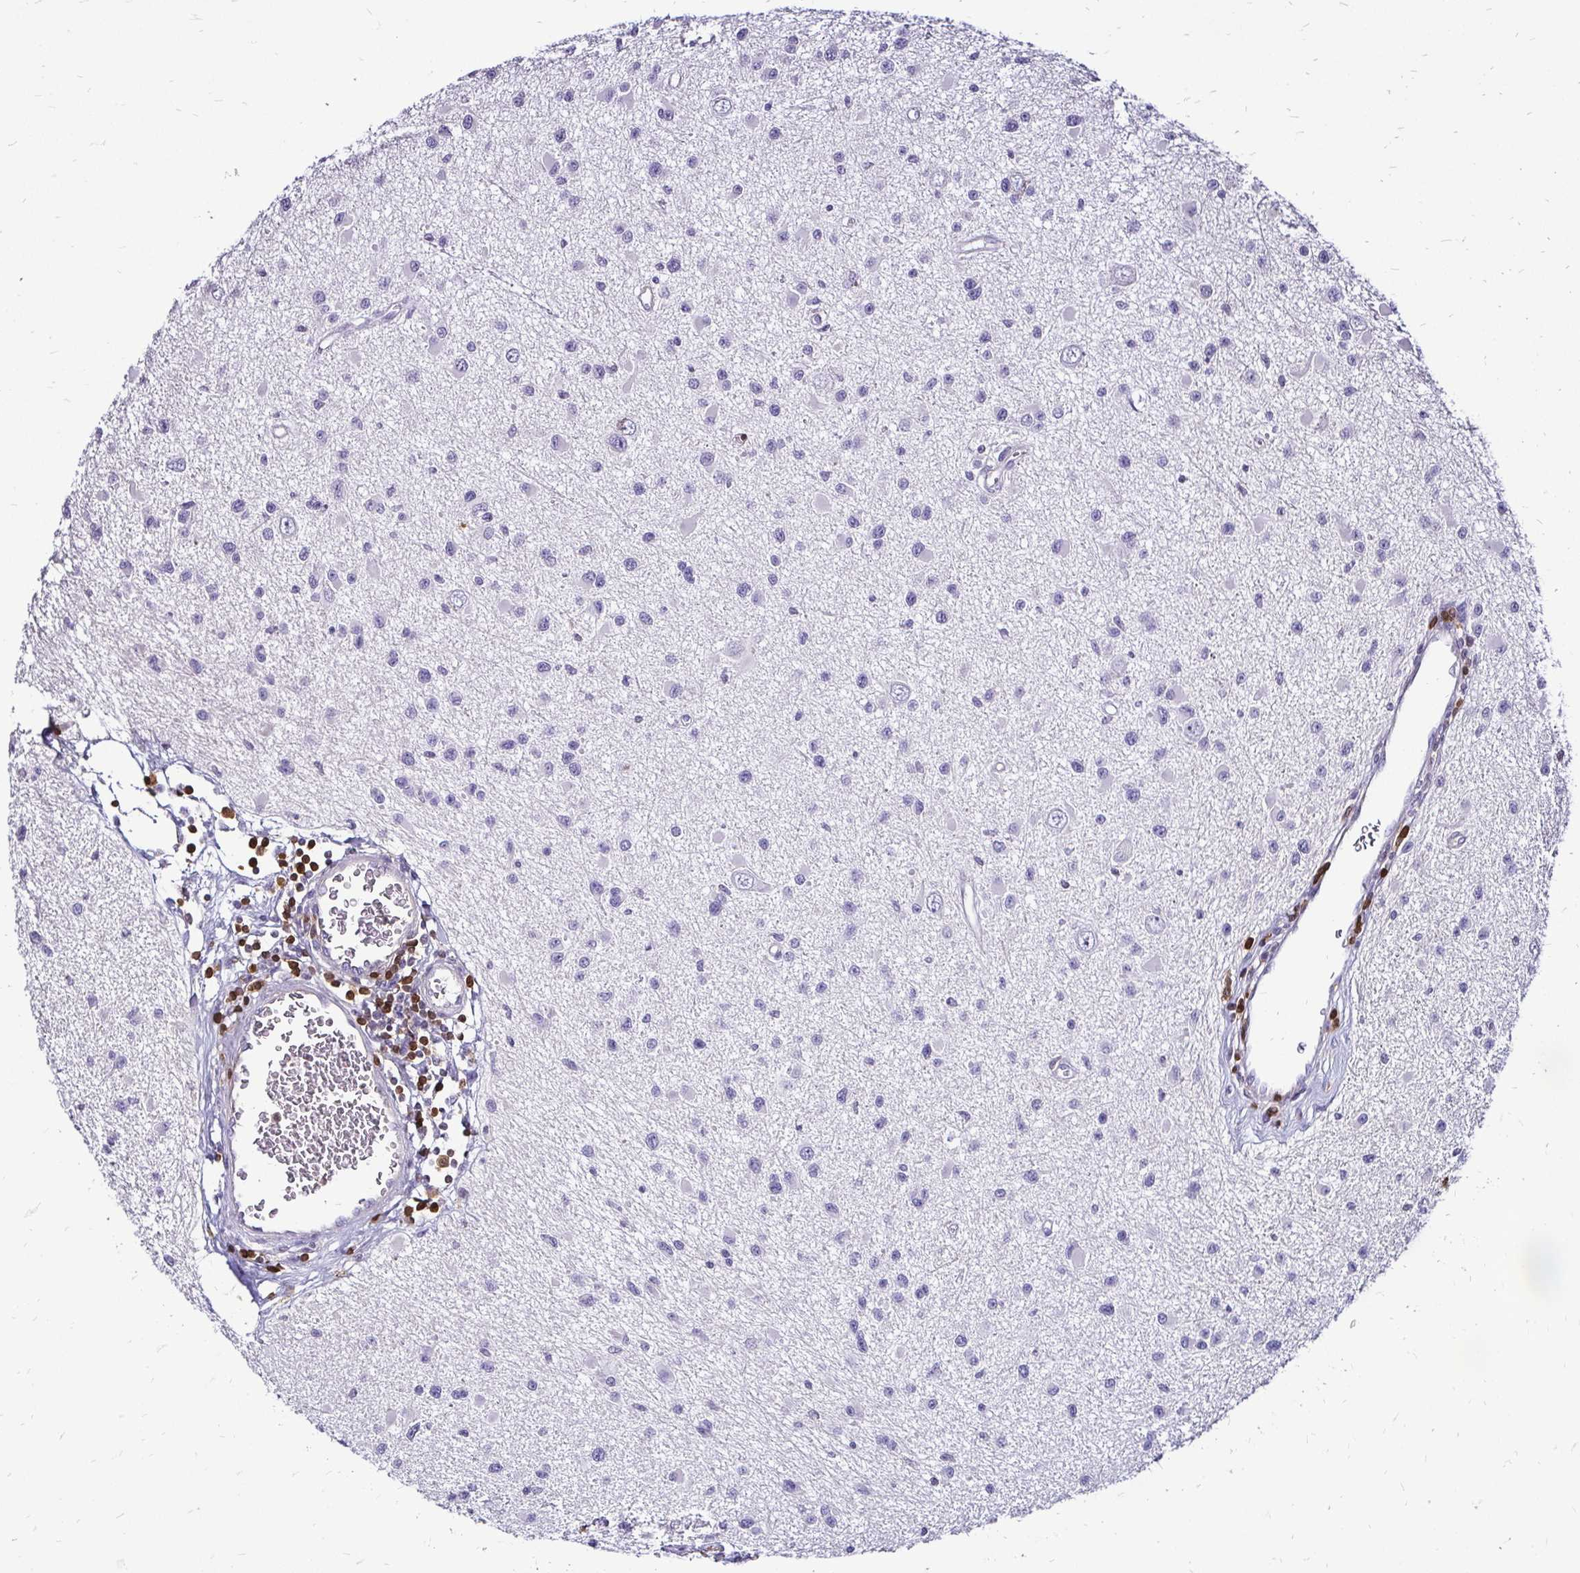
{"staining": {"intensity": "negative", "quantity": "none", "location": "none"}, "tissue": "glioma", "cell_type": "Tumor cells", "image_type": "cancer", "snomed": [{"axis": "morphology", "description": "Glioma, malignant, High grade"}, {"axis": "topography", "description": "Brain"}], "caption": "This is an immunohistochemistry micrograph of human glioma. There is no positivity in tumor cells.", "gene": "ZFP1", "patient": {"sex": "male", "age": 54}}